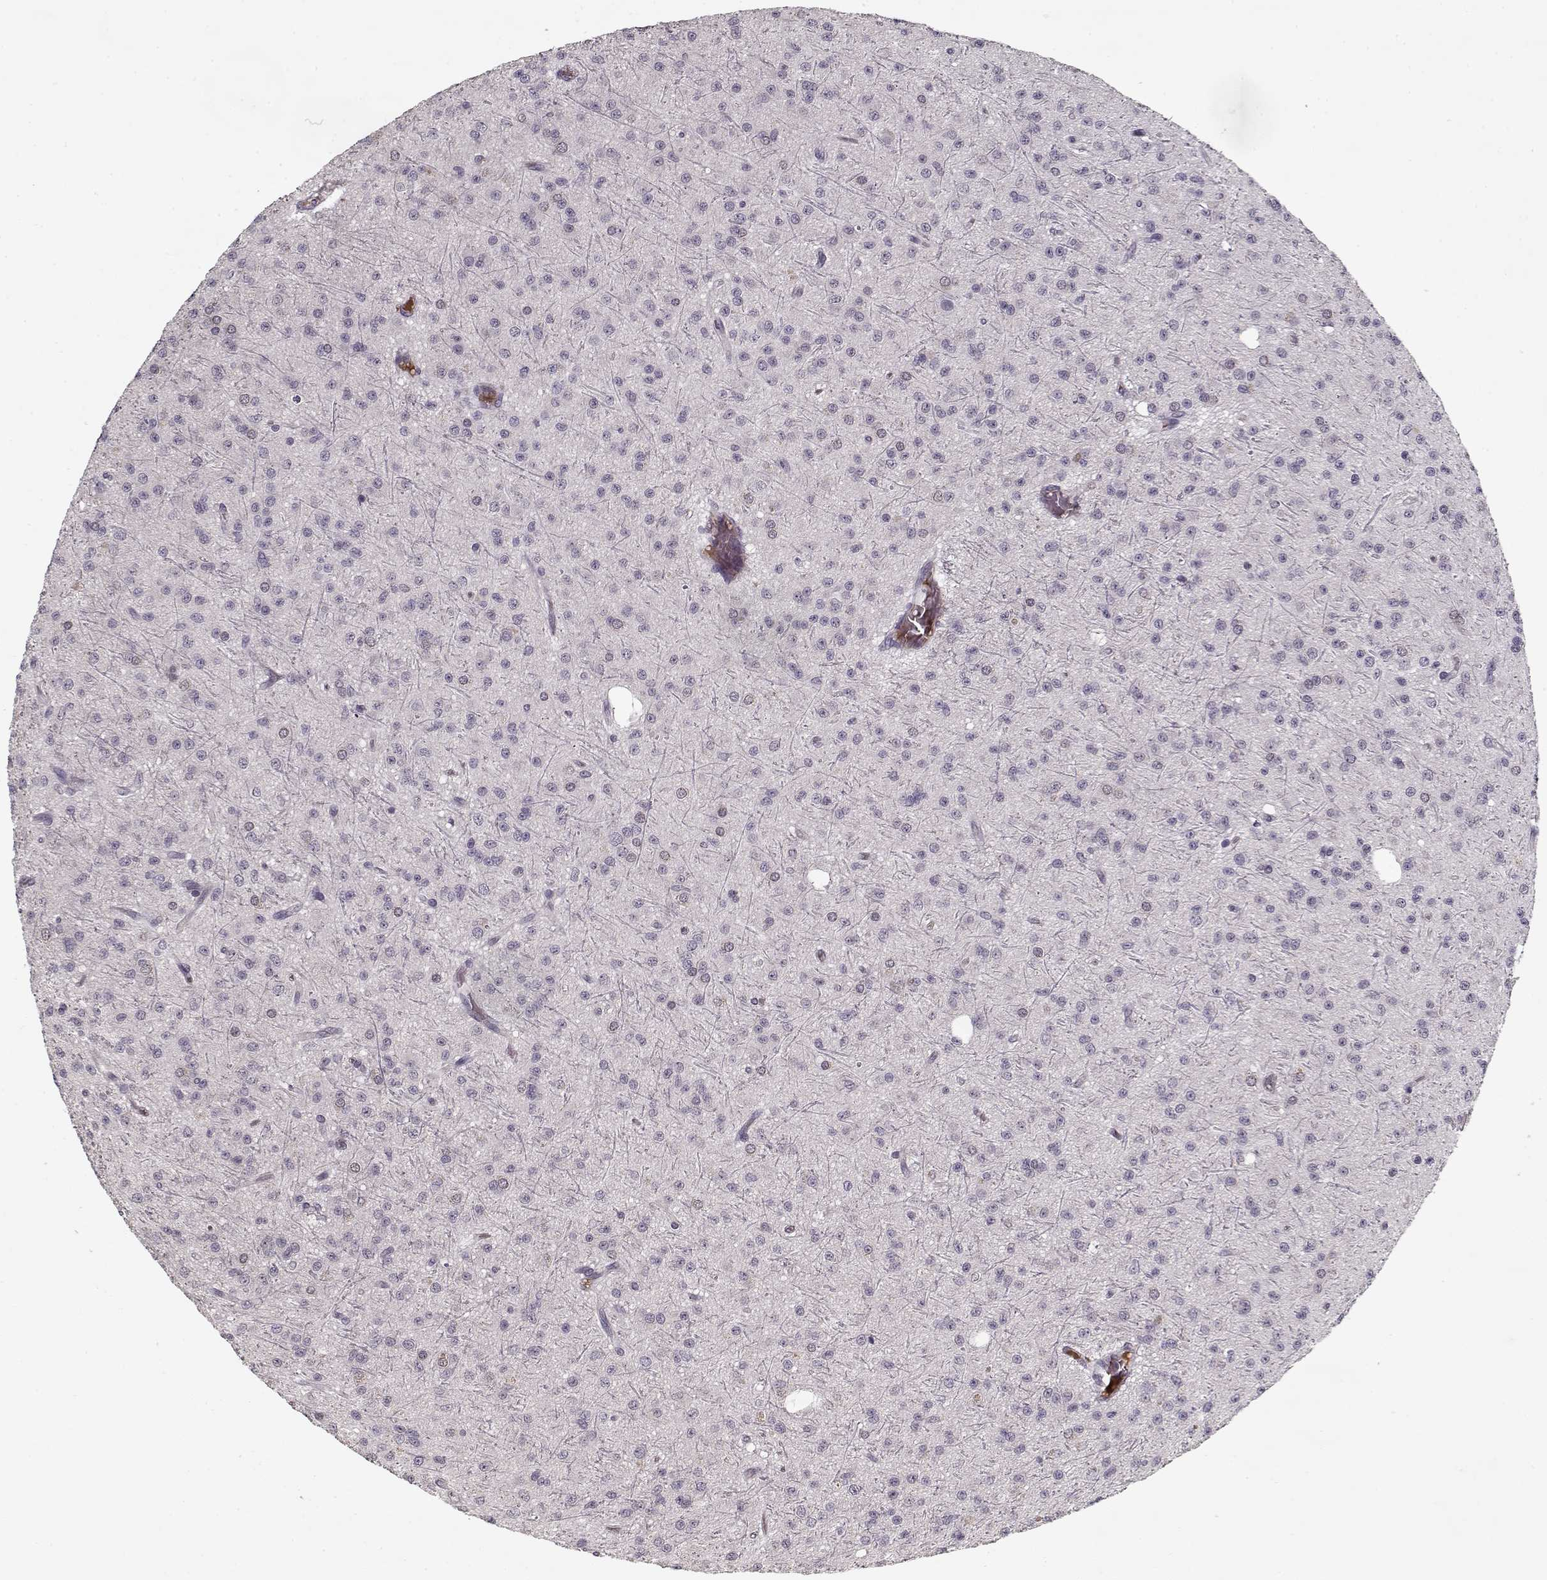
{"staining": {"intensity": "negative", "quantity": "none", "location": "none"}, "tissue": "glioma", "cell_type": "Tumor cells", "image_type": "cancer", "snomed": [{"axis": "morphology", "description": "Glioma, malignant, Low grade"}, {"axis": "topography", "description": "Brain"}], "caption": "Glioma was stained to show a protein in brown. There is no significant positivity in tumor cells.", "gene": "AFM", "patient": {"sex": "male", "age": 27}}